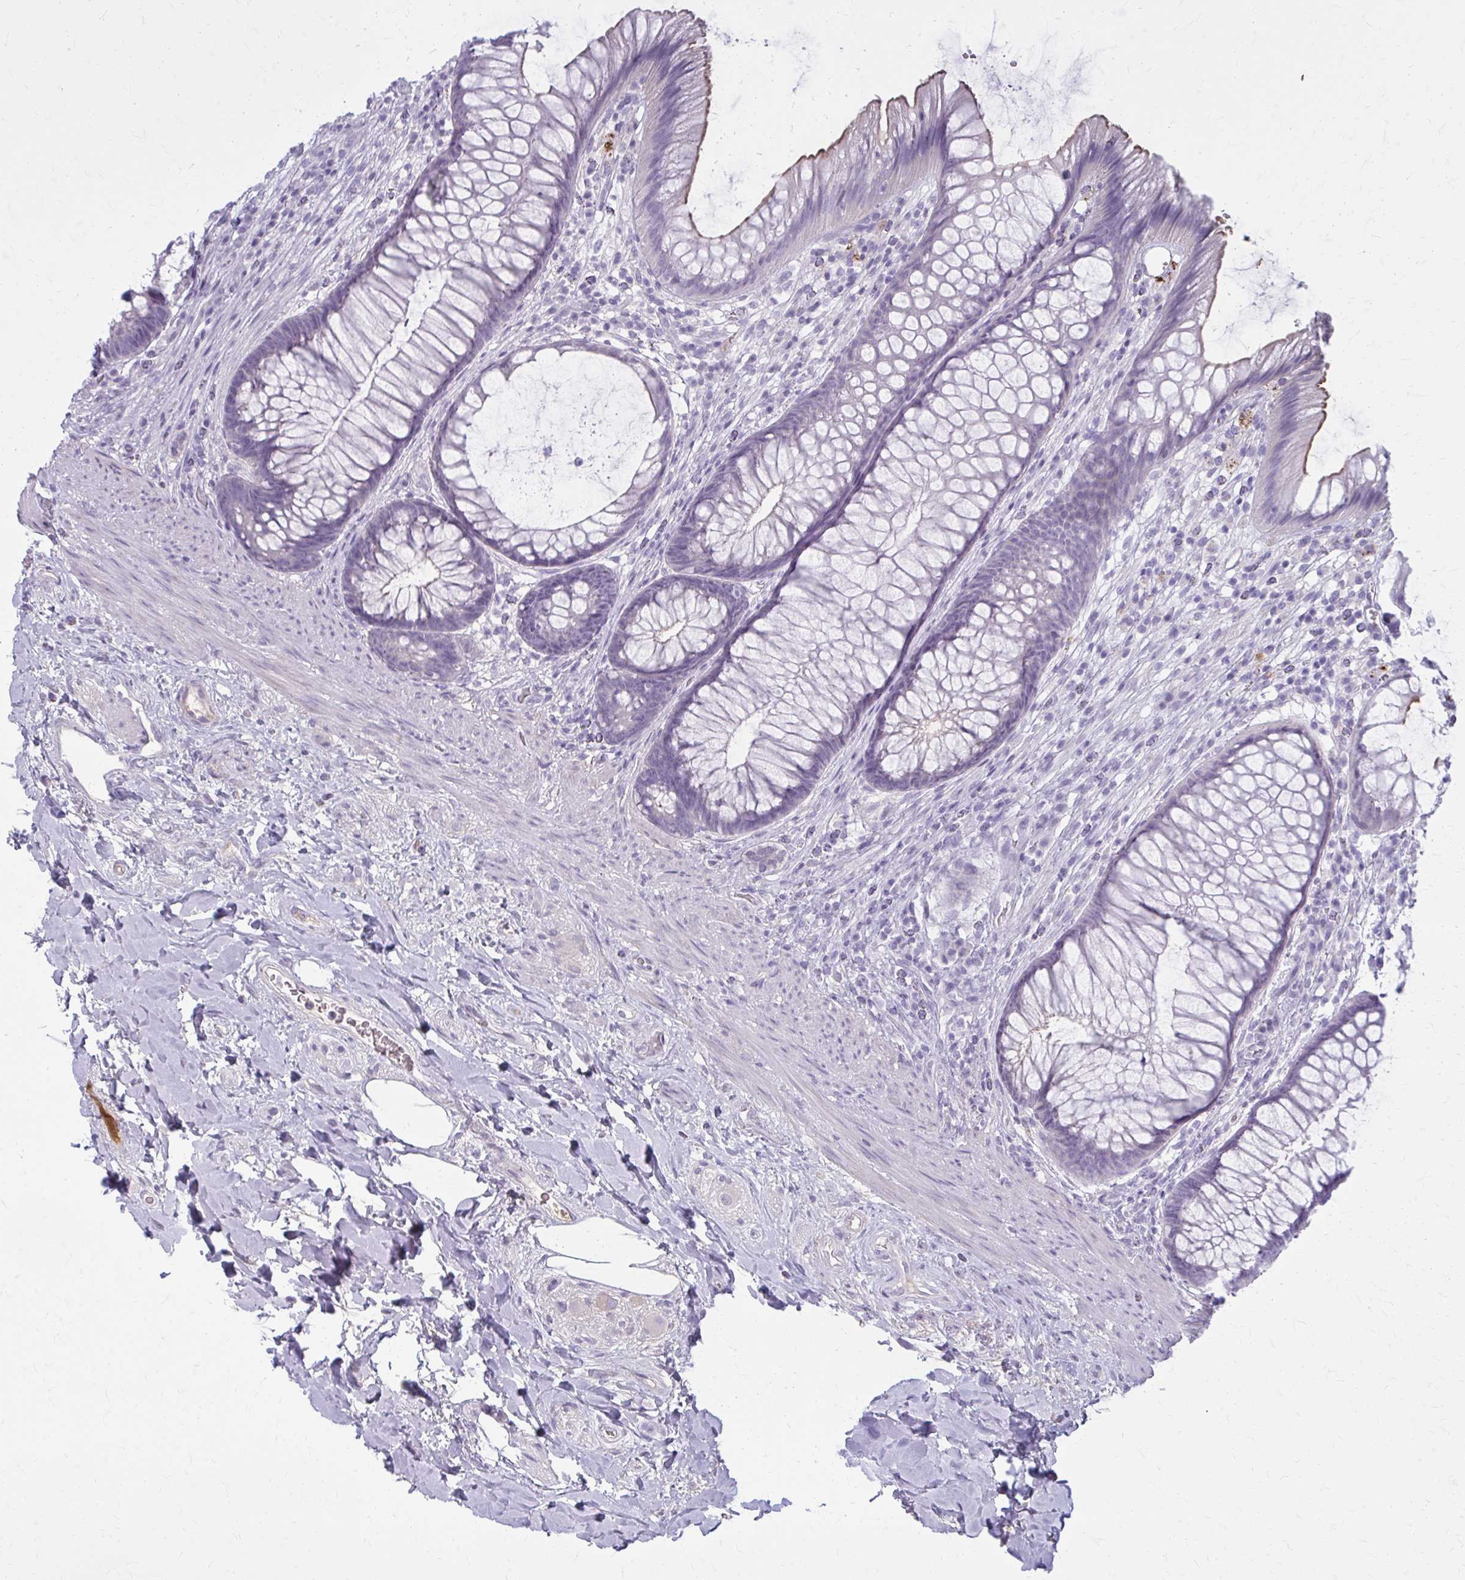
{"staining": {"intensity": "moderate", "quantity": "<25%", "location": "cytoplasmic/membranous"}, "tissue": "rectum", "cell_type": "Glandular cells", "image_type": "normal", "snomed": [{"axis": "morphology", "description": "Normal tissue, NOS"}, {"axis": "topography", "description": "Rectum"}], "caption": "This is a micrograph of IHC staining of benign rectum, which shows moderate expression in the cytoplasmic/membranous of glandular cells.", "gene": "SERPIND1", "patient": {"sex": "male", "age": 53}}